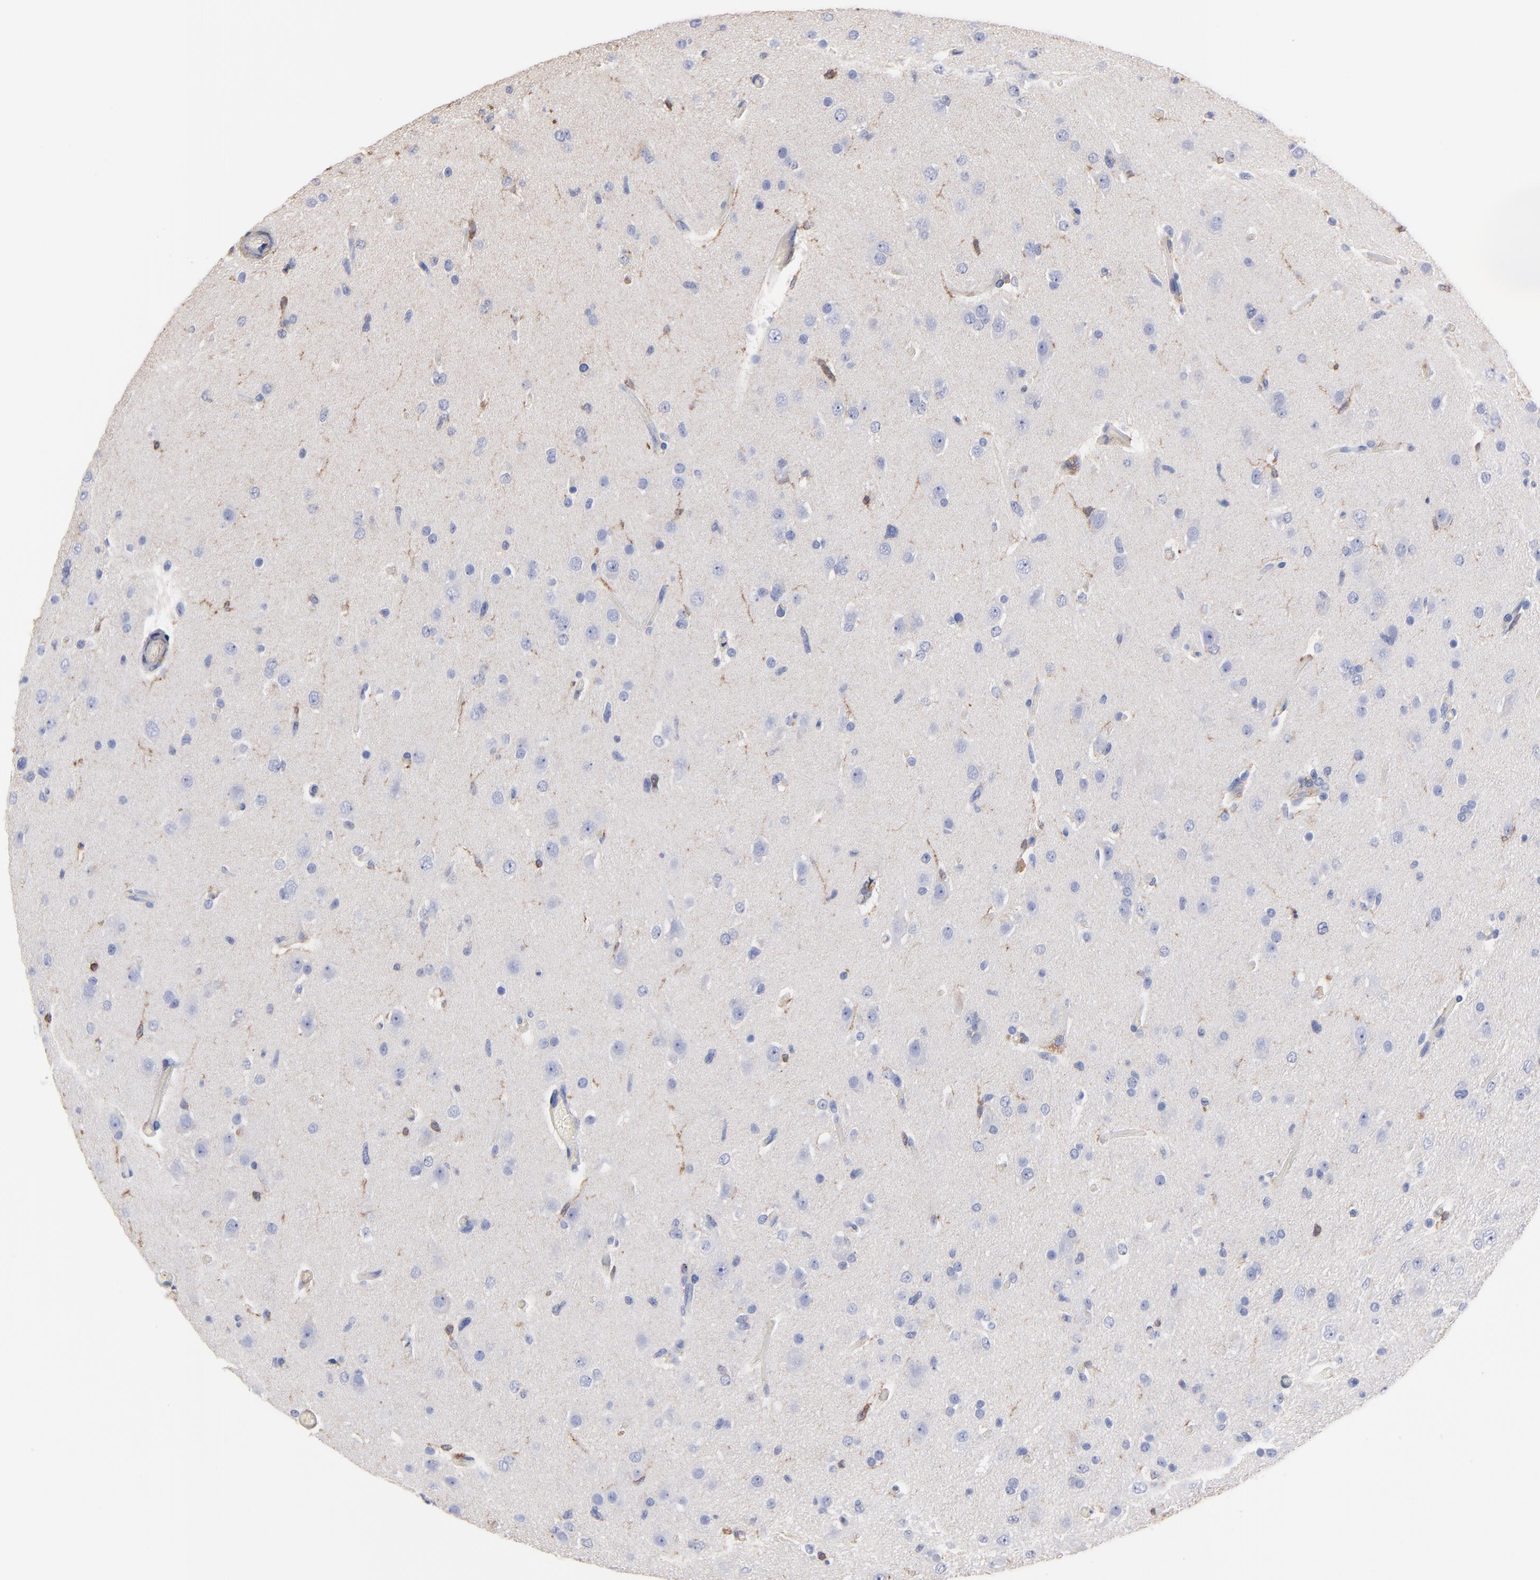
{"staining": {"intensity": "weak", "quantity": "25%-75%", "location": "cytoplasmic/membranous"}, "tissue": "glioma", "cell_type": "Tumor cells", "image_type": "cancer", "snomed": [{"axis": "morphology", "description": "Glioma, malignant, High grade"}, {"axis": "topography", "description": "Brain"}], "caption": "DAB immunohistochemical staining of human high-grade glioma (malignant) displays weak cytoplasmic/membranous protein expression in about 25%-75% of tumor cells.", "gene": "ASL", "patient": {"sex": "male", "age": 33}}